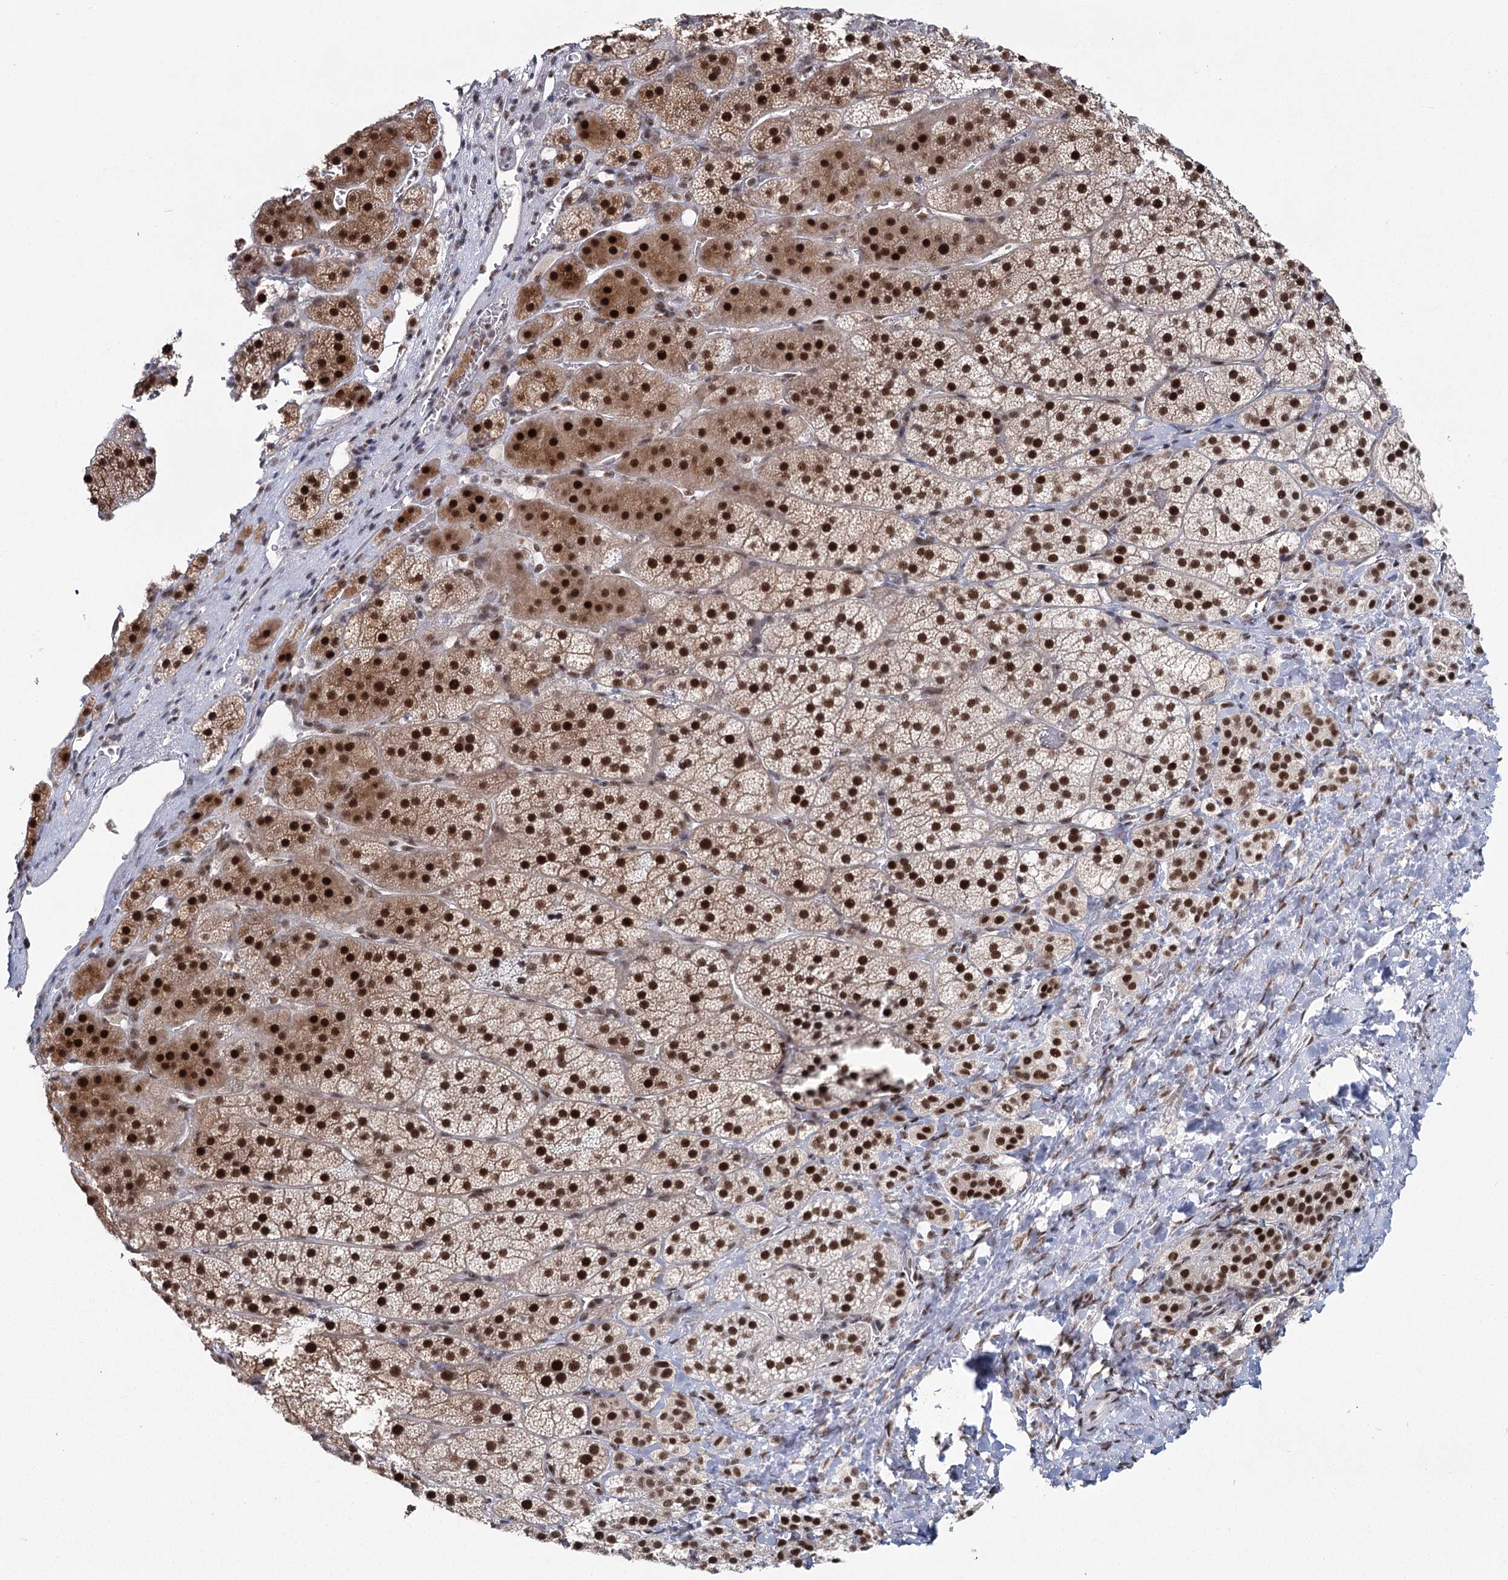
{"staining": {"intensity": "strong", "quantity": ">75%", "location": "nuclear"}, "tissue": "adrenal gland", "cell_type": "Glandular cells", "image_type": "normal", "snomed": [{"axis": "morphology", "description": "Normal tissue, NOS"}, {"axis": "topography", "description": "Adrenal gland"}], "caption": "Immunohistochemistry (IHC) photomicrograph of normal adrenal gland stained for a protein (brown), which demonstrates high levels of strong nuclear positivity in about >75% of glandular cells.", "gene": "SCAF8", "patient": {"sex": "female", "age": 44}}